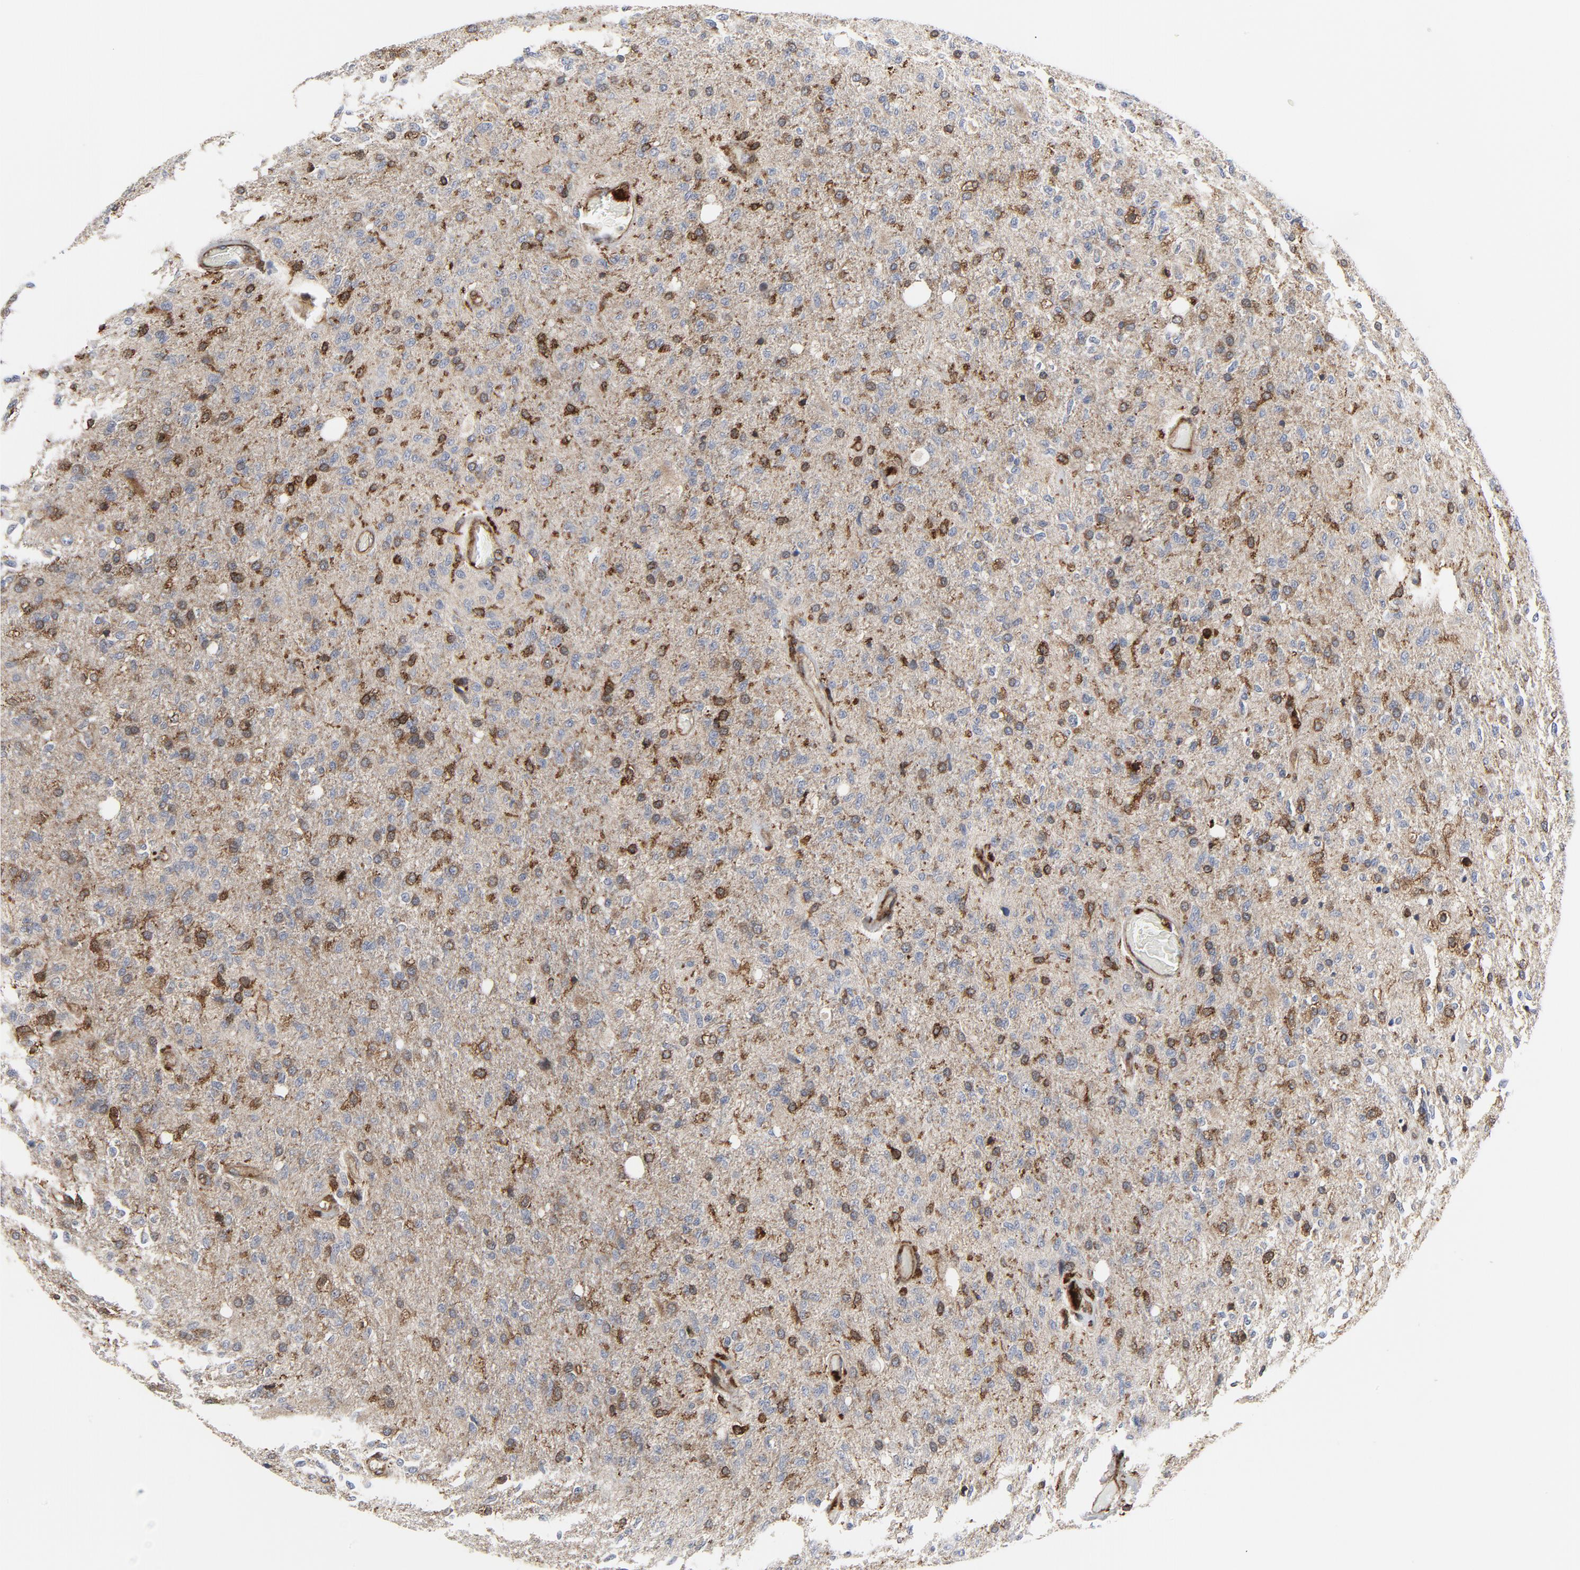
{"staining": {"intensity": "moderate", "quantity": ">75%", "location": "cytoplasmic/membranous"}, "tissue": "glioma", "cell_type": "Tumor cells", "image_type": "cancer", "snomed": [{"axis": "morphology", "description": "Normal tissue, NOS"}, {"axis": "morphology", "description": "Glioma, malignant, High grade"}, {"axis": "topography", "description": "Cerebral cortex"}], "caption": "This photomicrograph demonstrates IHC staining of human malignant high-grade glioma, with medium moderate cytoplasmic/membranous staining in about >75% of tumor cells.", "gene": "YES1", "patient": {"sex": "male", "age": 77}}